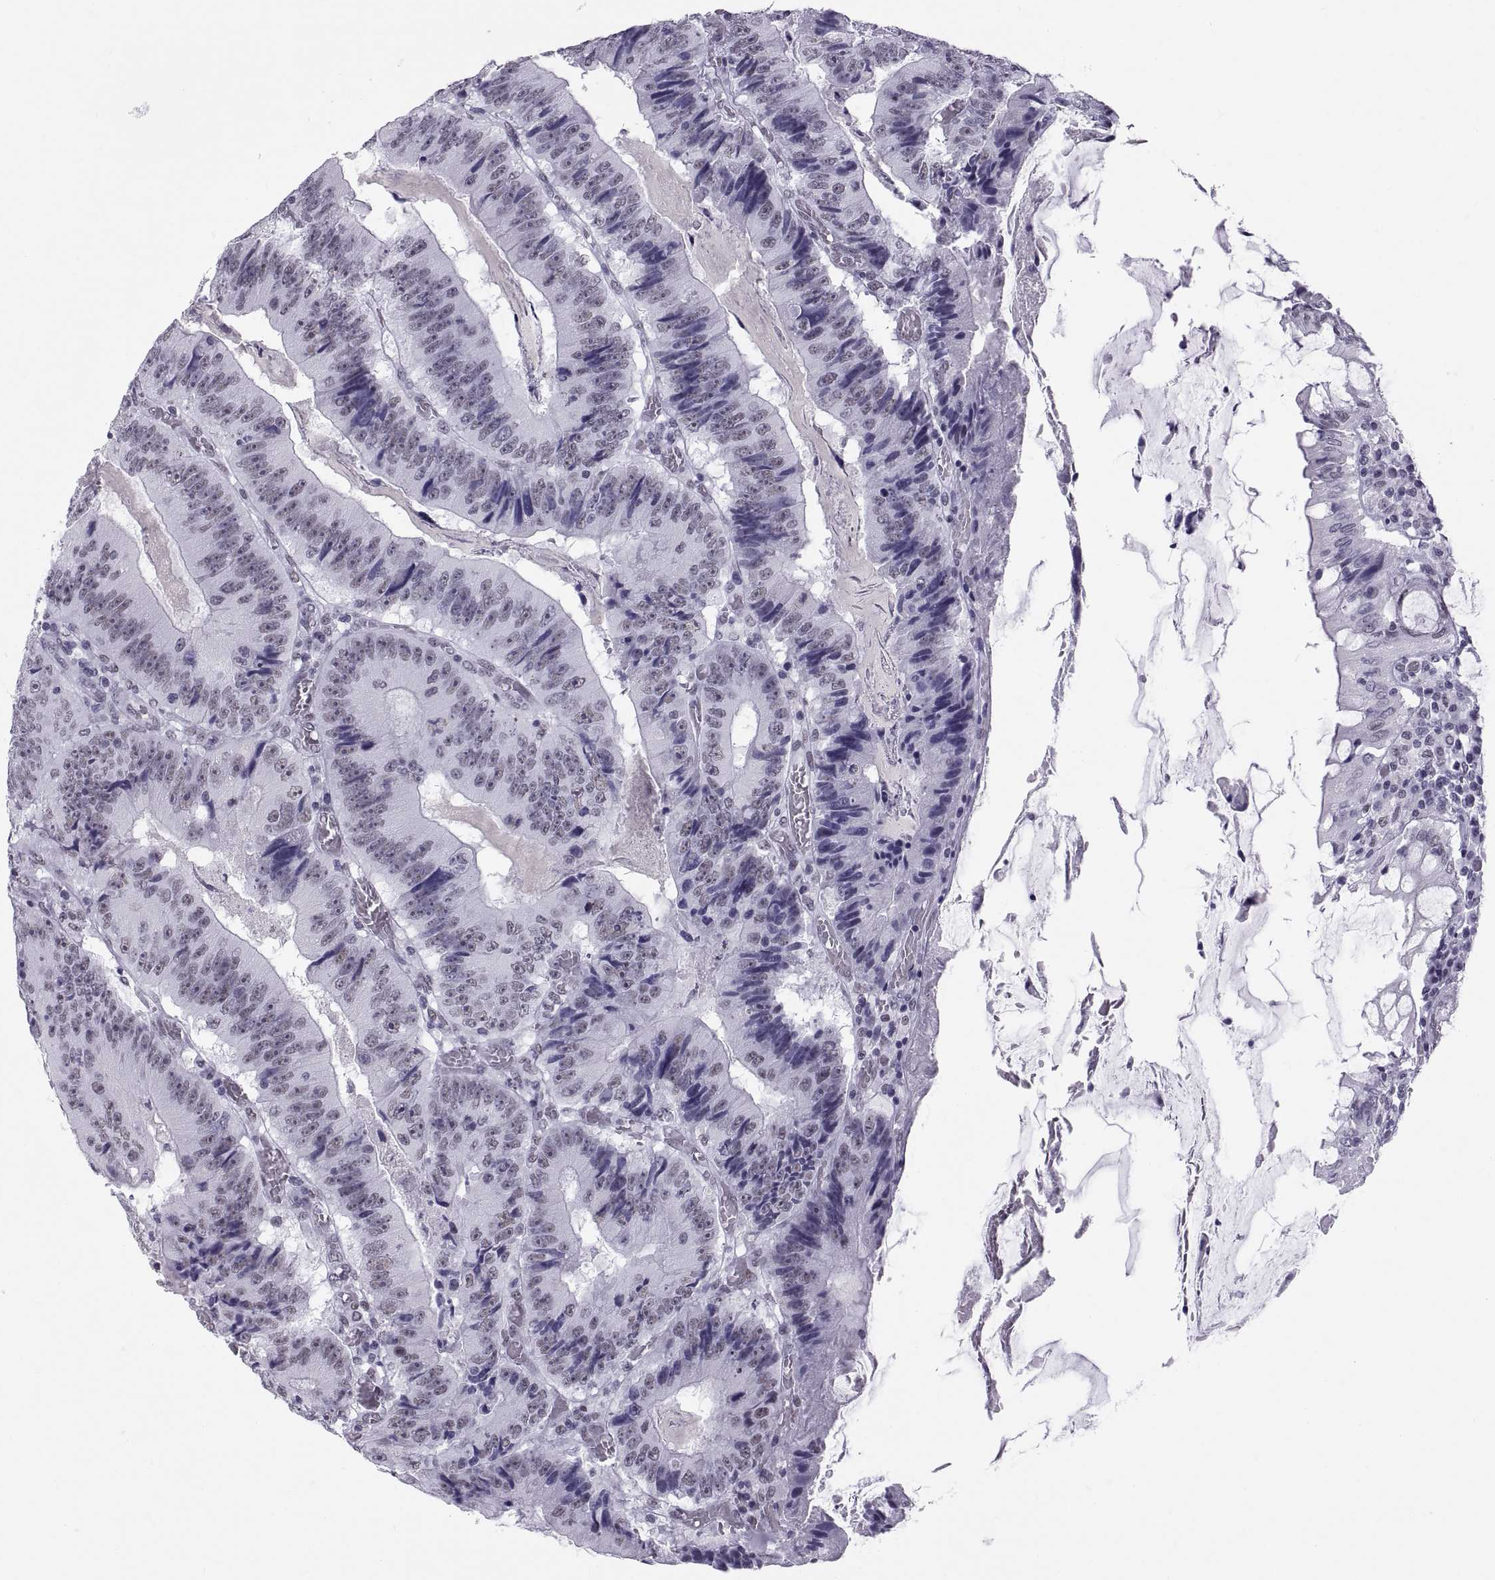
{"staining": {"intensity": "negative", "quantity": "none", "location": "none"}, "tissue": "colorectal cancer", "cell_type": "Tumor cells", "image_type": "cancer", "snomed": [{"axis": "morphology", "description": "Adenocarcinoma, NOS"}, {"axis": "topography", "description": "Colon"}], "caption": "Tumor cells show no significant staining in colorectal cancer (adenocarcinoma).", "gene": "NEUROD6", "patient": {"sex": "female", "age": 86}}